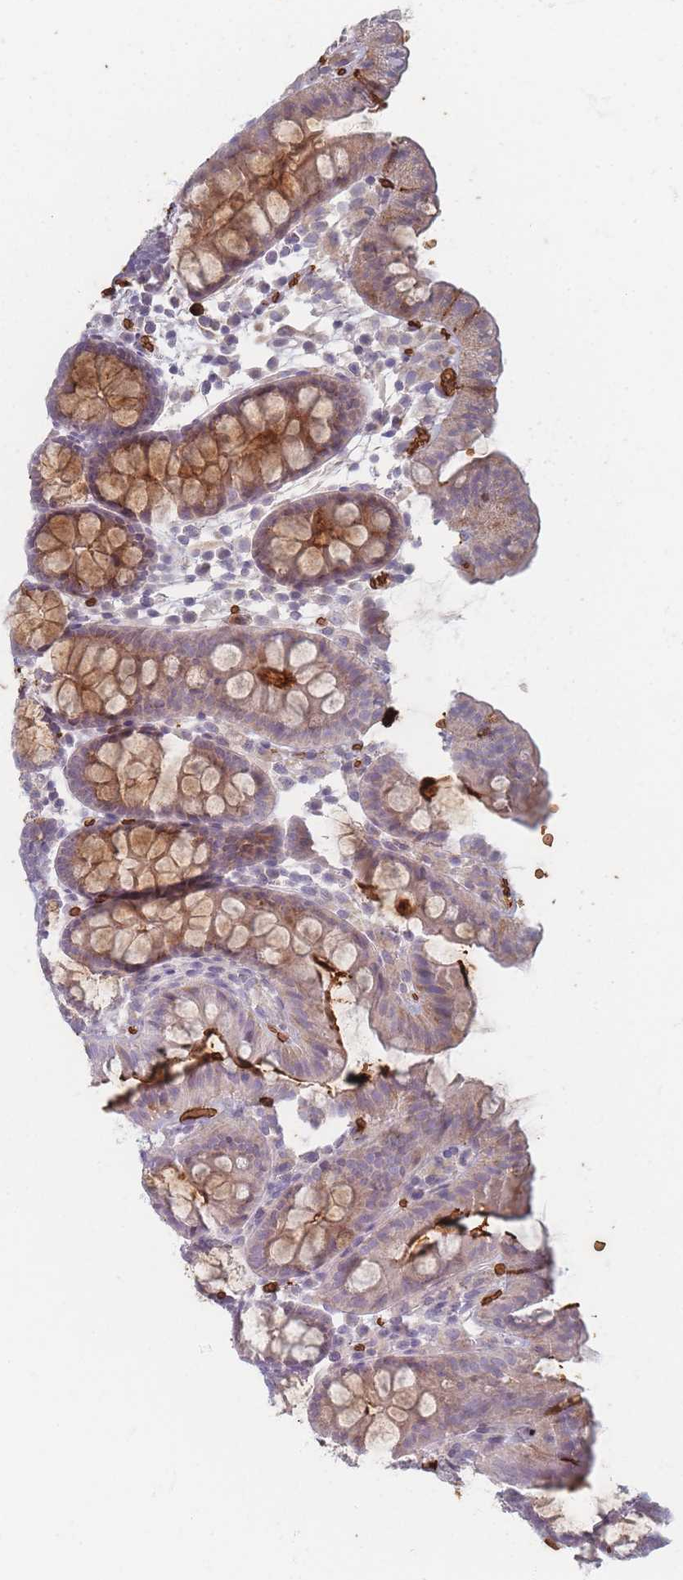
{"staining": {"intensity": "weak", "quantity": ">75%", "location": "cytoplasmic/membranous"}, "tissue": "colon", "cell_type": "Endothelial cells", "image_type": "normal", "snomed": [{"axis": "morphology", "description": "Normal tissue, NOS"}, {"axis": "topography", "description": "Colon"}], "caption": "Protein expression analysis of normal colon reveals weak cytoplasmic/membranous staining in about >75% of endothelial cells.", "gene": "SLC2A6", "patient": {"sex": "male", "age": 75}}